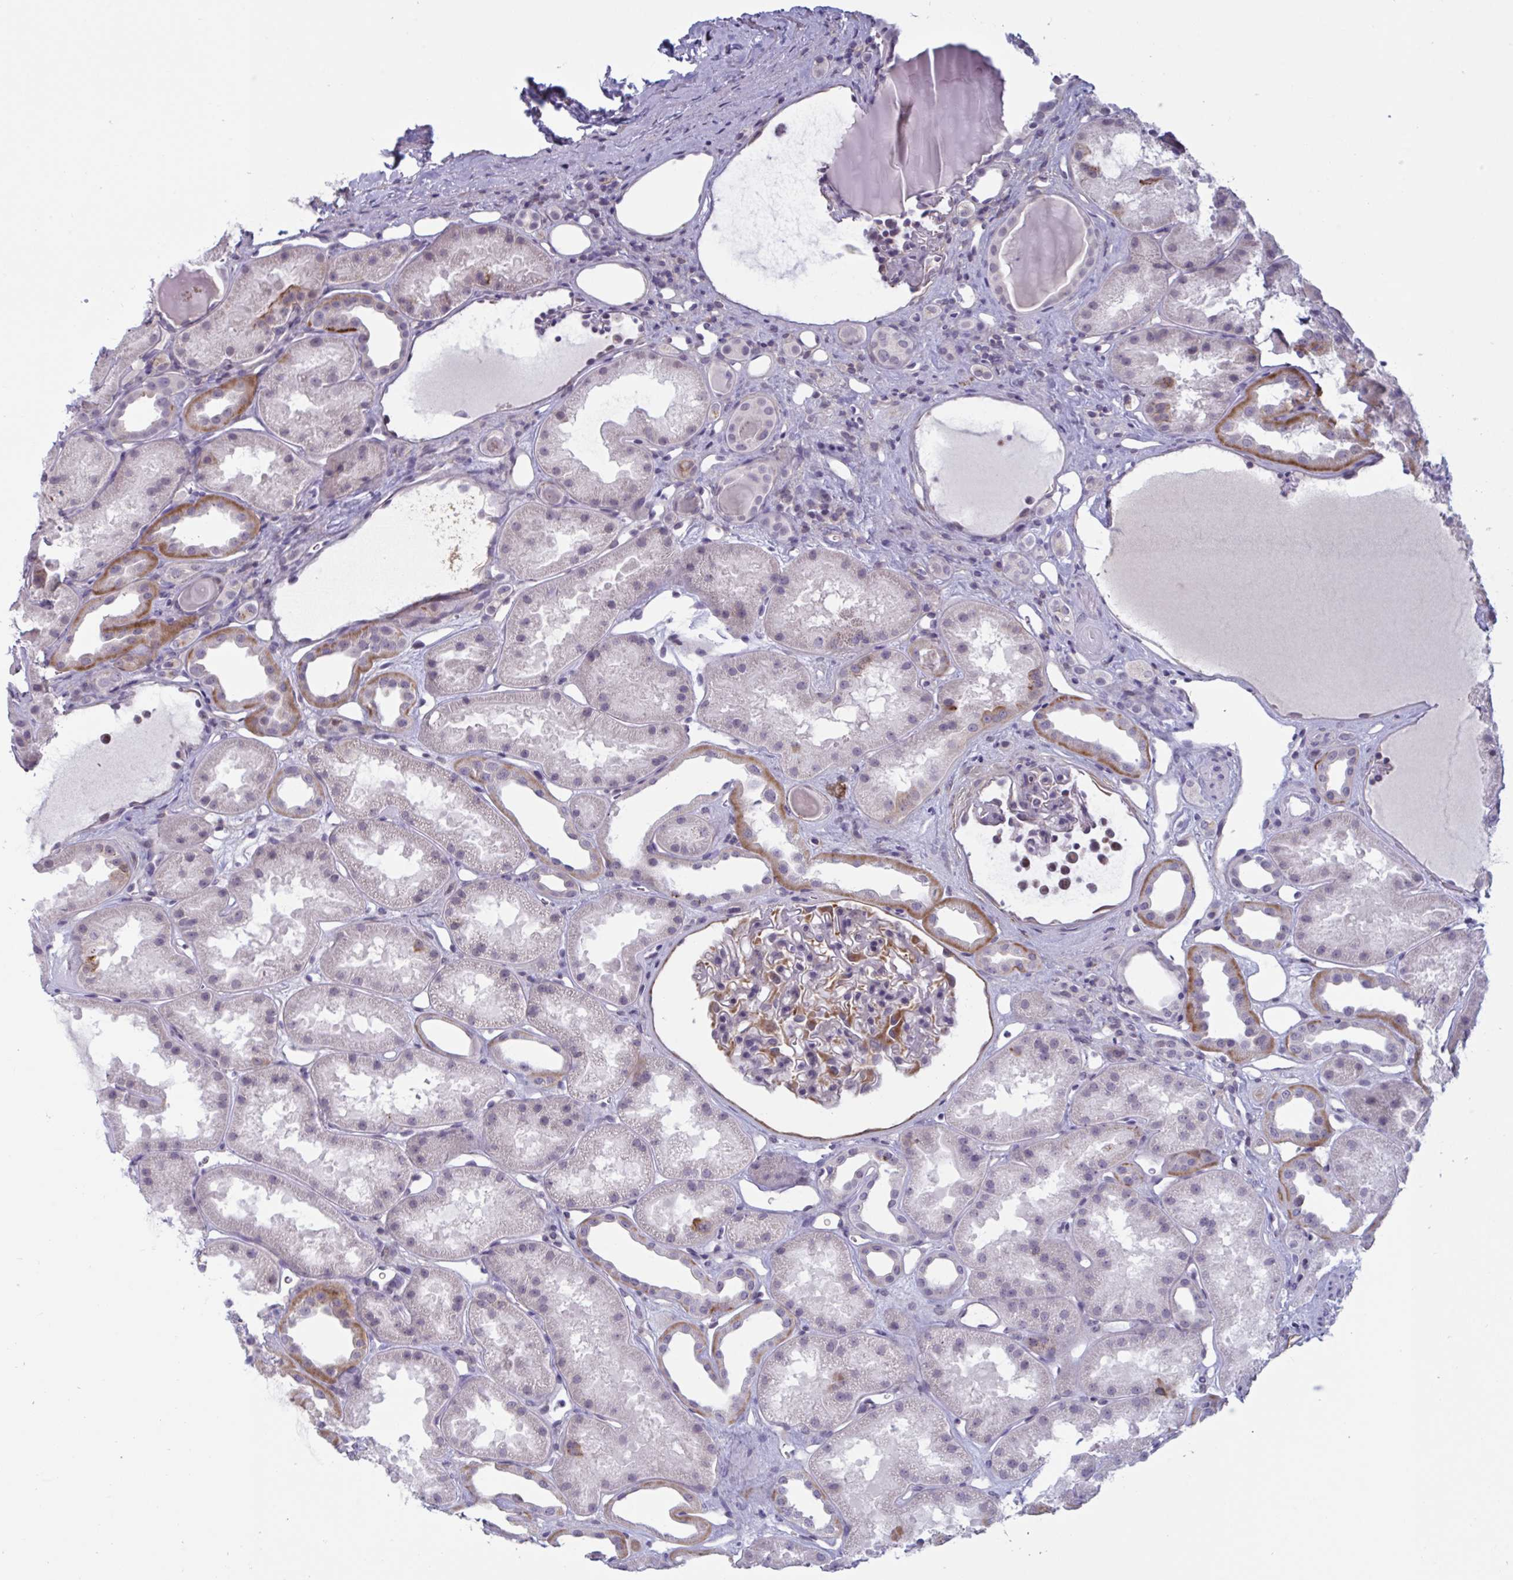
{"staining": {"intensity": "moderate", "quantity": "<25%", "location": "cytoplasmic/membranous"}, "tissue": "kidney", "cell_type": "Cells in glomeruli", "image_type": "normal", "snomed": [{"axis": "morphology", "description": "Normal tissue, NOS"}, {"axis": "topography", "description": "Kidney"}], "caption": "The immunohistochemical stain labels moderate cytoplasmic/membranous staining in cells in glomeruli of benign kidney. The staining was performed using DAB (3,3'-diaminobenzidine), with brown indicating positive protein expression. Nuclei are stained blue with hematoxylin.", "gene": "TCEAL8", "patient": {"sex": "male", "age": 61}}